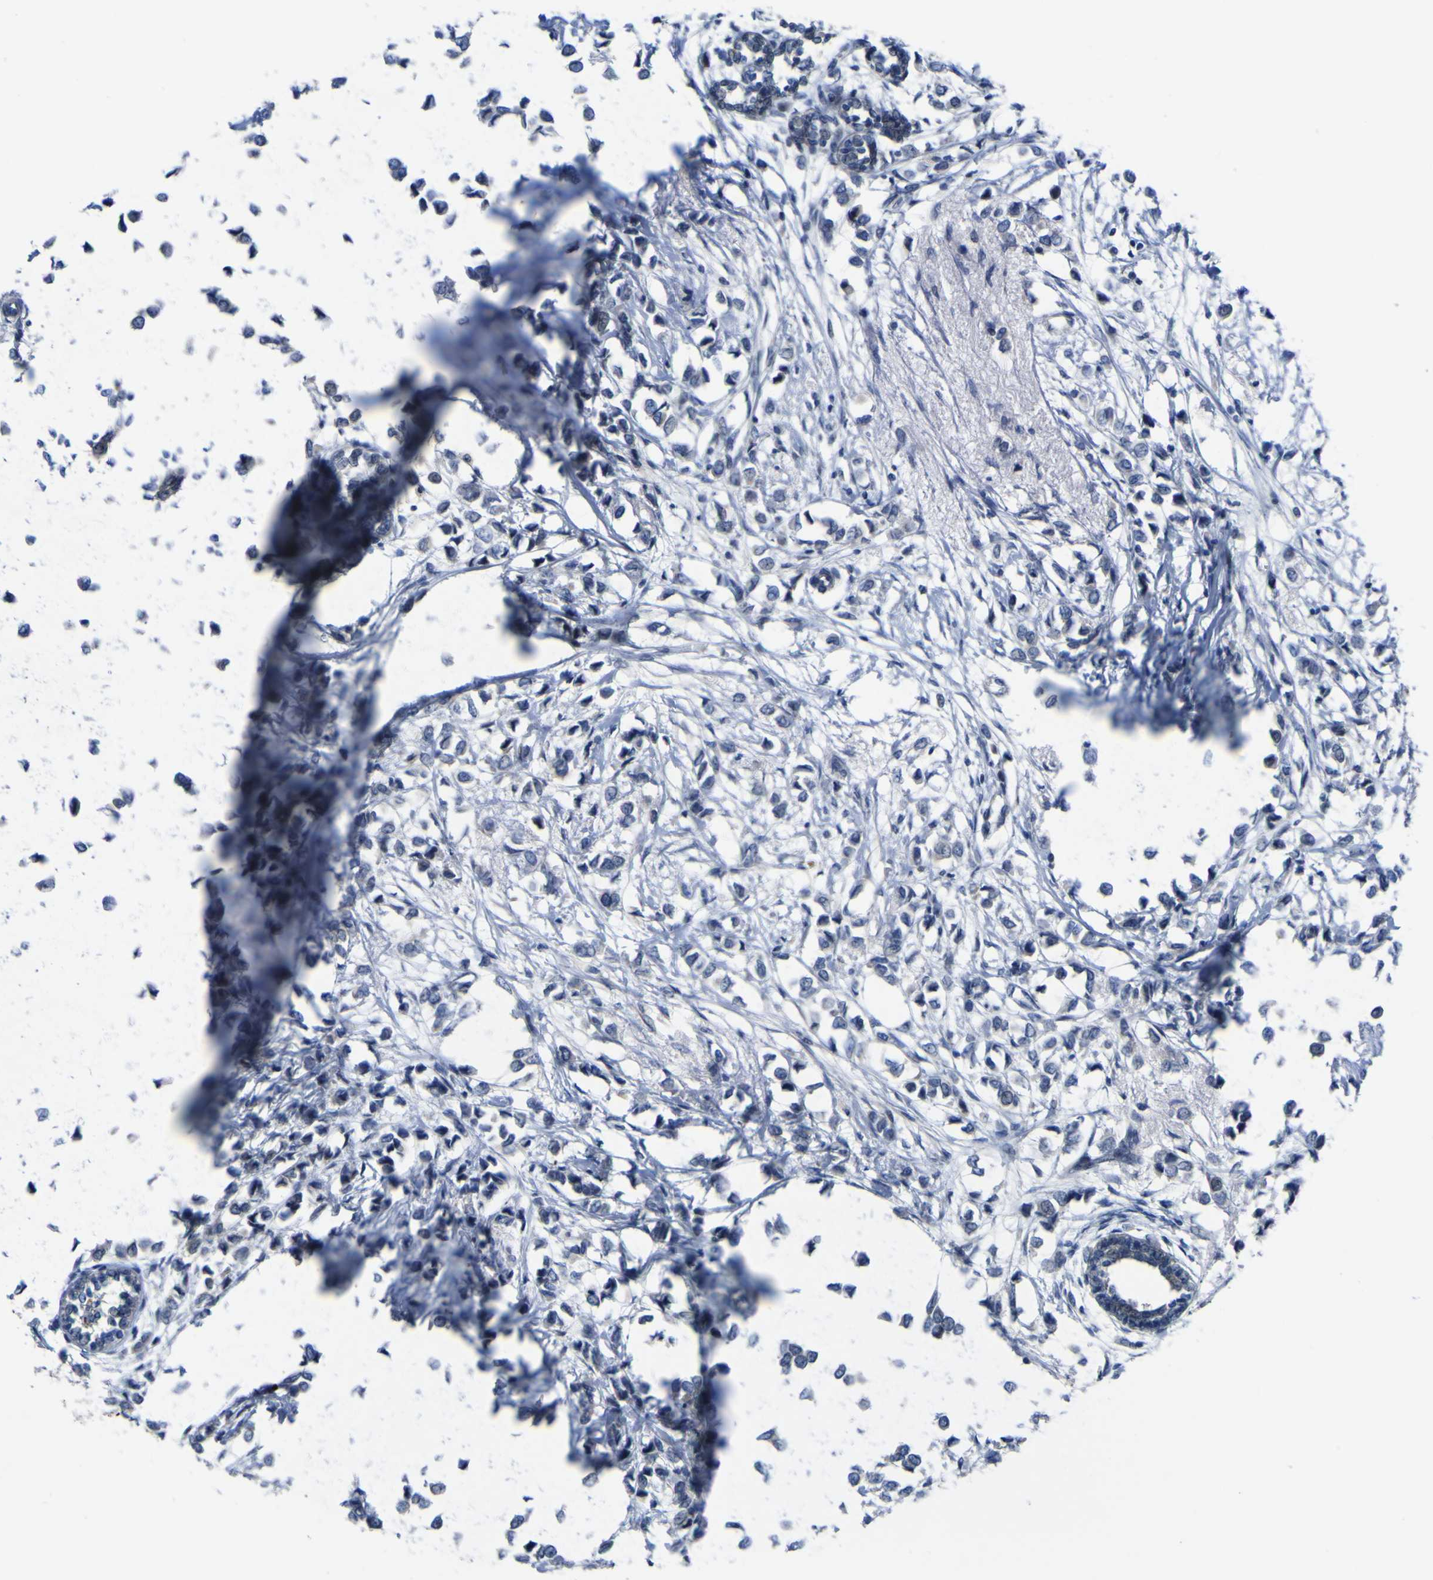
{"staining": {"intensity": "negative", "quantity": "none", "location": "none"}, "tissue": "breast cancer", "cell_type": "Tumor cells", "image_type": "cancer", "snomed": [{"axis": "morphology", "description": "Lobular carcinoma"}, {"axis": "topography", "description": "Breast"}], "caption": "This micrograph is of breast cancer (lobular carcinoma) stained with IHC to label a protein in brown with the nuclei are counter-stained blue. There is no expression in tumor cells. (Immunohistochemistry (ihc), brightfield microscopy, high magnification).", "gene": "NAV1", "patient": {"sex": "female", "age": 51}}